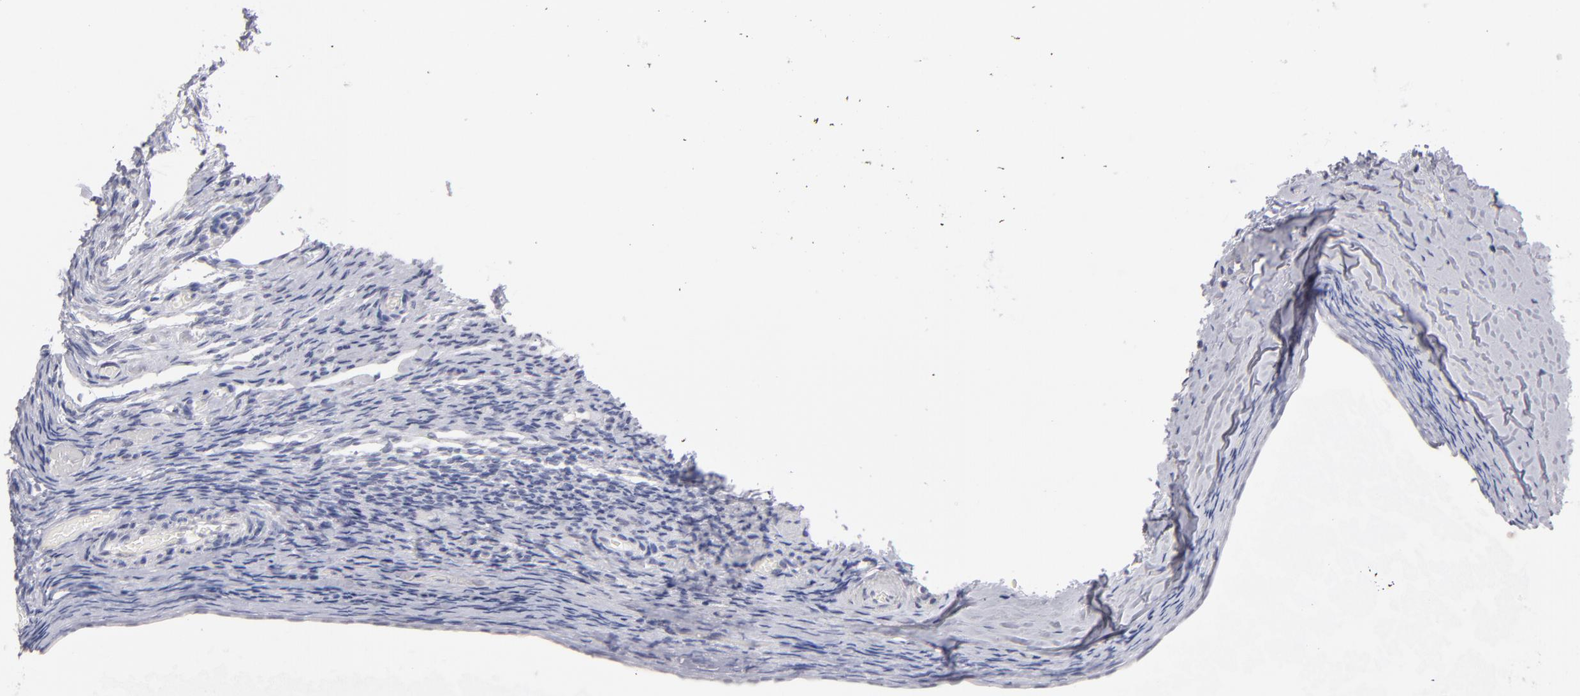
{"staining": {"intensity": "negative", "quantity": "none", "location": "none"}, "tissue": "ovary", "cell_type": "Follicle cells", "image_type": "normal", "snomed": [{"axis": "morphology", "description": "Normal tissue, NOS"}, {"axis": "topography", "description": "Ovary"}], "caption": "Immunohistochemistry (IHC) micrograph of benign ovary stained for a protein (brown), which displays no positivity in follicle cells.", "gene": "TEX11", "patient": {"sex": "female", "age": 60}}